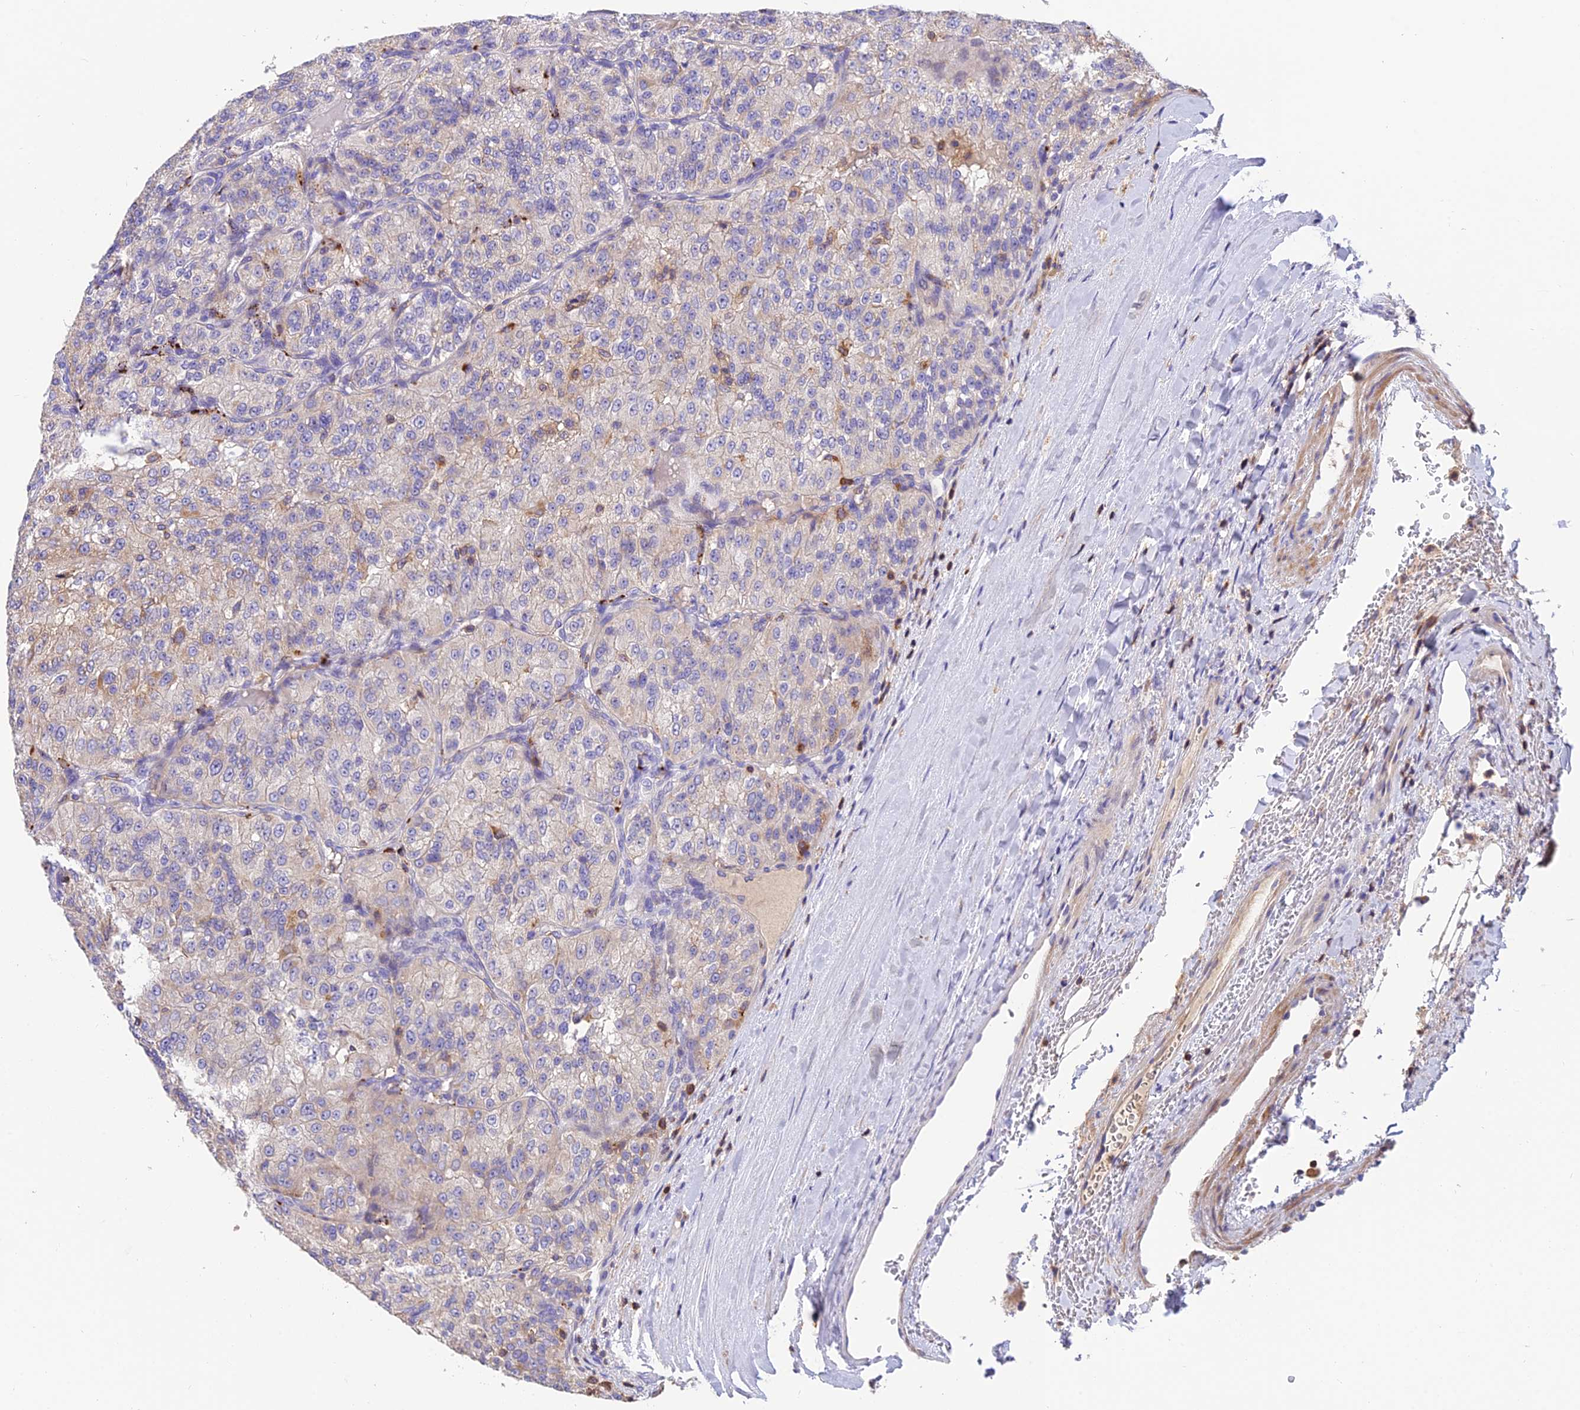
{"staining": {"intensity": "weak", "quantity": "<25%", "location": "cytoplasmic/membranous"}, "tissue": "renal cancer", "cell_type": "Tumor cells", "image_type": "cancer", "snomed": [{"axis": "morphology", "description": "Adenocarcinoma, NOS"}, {"axis": "topography", "description": "Kidney"}], "caption": "Immunohistochemistry (IHC) histopathology image of neoplastic tissue: renal adenocarcinoma stained with DAB shows no significant protein expression in tumor cells. (Brightfield microscopy of DAB IHC at high magnification).", "gene": "LPXN", "patient": {"sex": "female", "age": 63}}